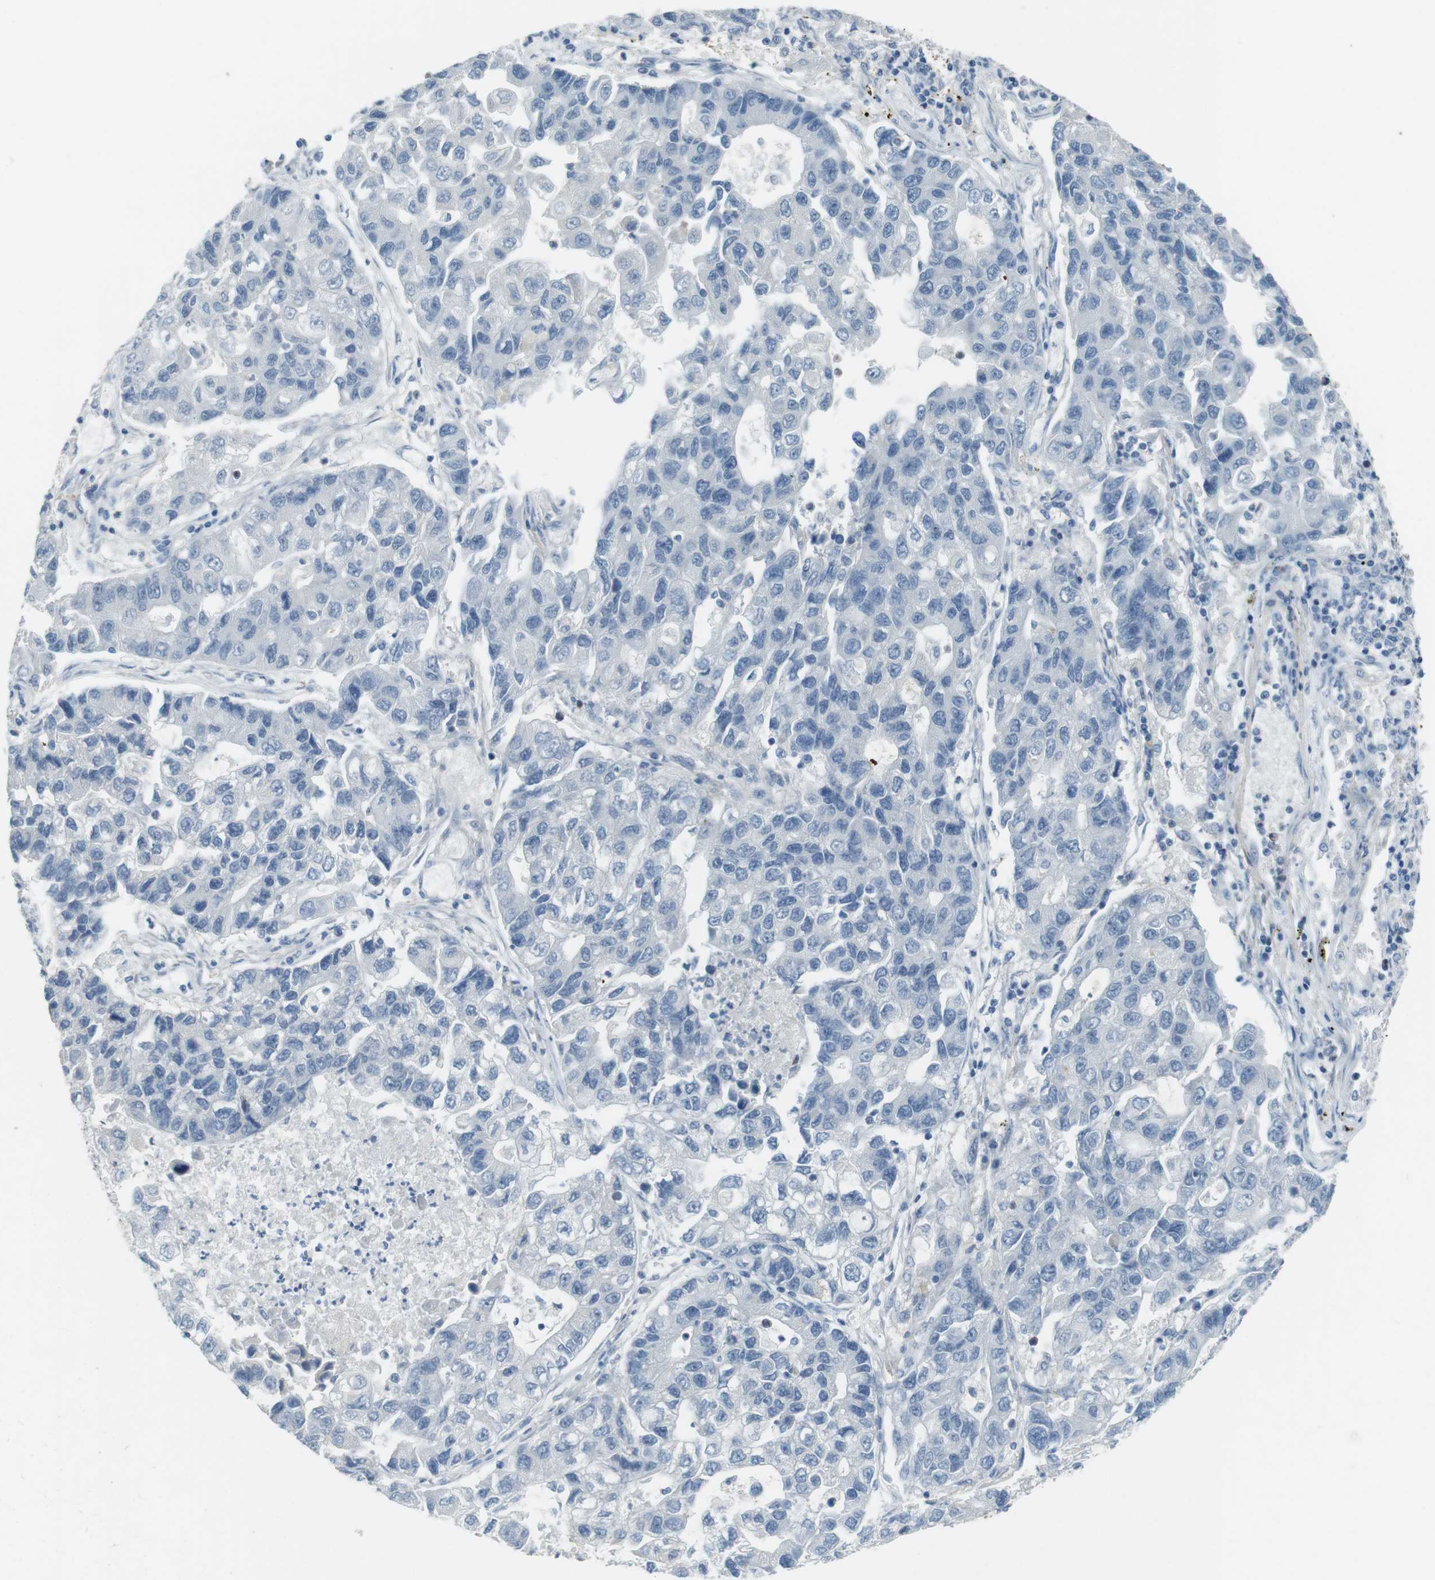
{"staining": {"intensity": "negative", "quantity": "none", "location": "none"}, "tissue": "lung cancer", "cell_type": "Tumor cells", "image_type": "cancer", "snomed": [{"axis": "morphology", "description": "Adenocarcinoma, NOS"}, {"axis": "topography", "description": "Lung"}], "caption": "This photomicrograph is of lung cancer (adenocarcinoma) stained with immunohistochemistry to label a protein in brown with the nuclei are counter-stained blue. There is no positivity in tumor cells.", "gene": "ENTPD7", "patient": {"sex": "female", "age": 51}}